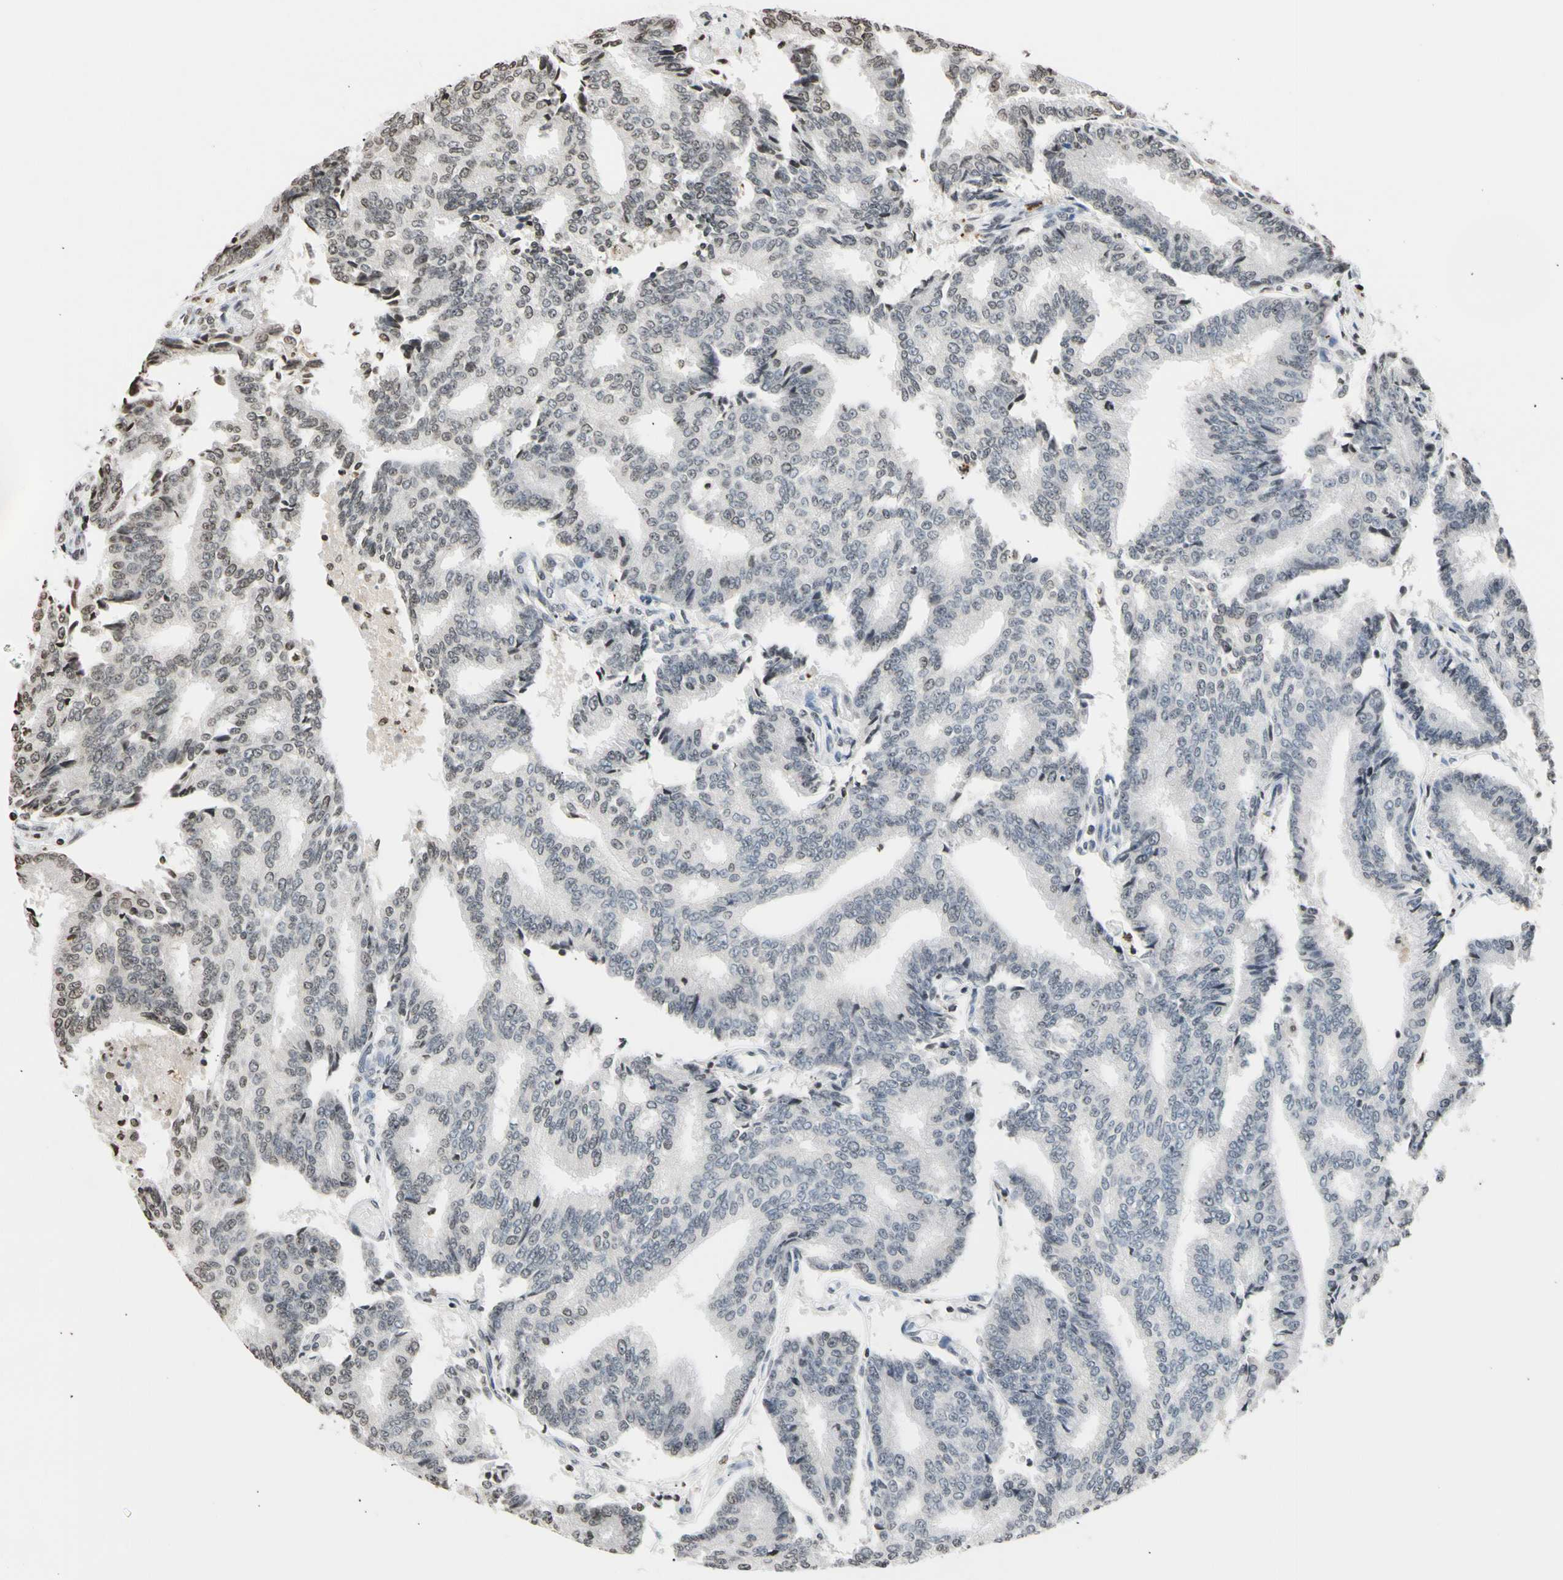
{"staining": {"intensity": "negative", "quantity": "none", "location": "none"}, "tissue": "prostate cancer", "cell_type": "Tumor cells", "image_type": "cancer", "snomed": [{"axis": "morphology", "description": "Adenocarcinoma, High grade"}, {"axis": "topography", "description": "Prostate"}], "caption": "Adenocarcinoma (high-grade) (prostate) was stained to show a protein in brown. There is no significant expression in tumor cells. Brightfield microscopy of immunohistochemistry stained with DAB (brown) and hematoxylin (blue), captured at high magnification.", "gene": "GPX4", "patient": {"sex": "male", "age": 55}}